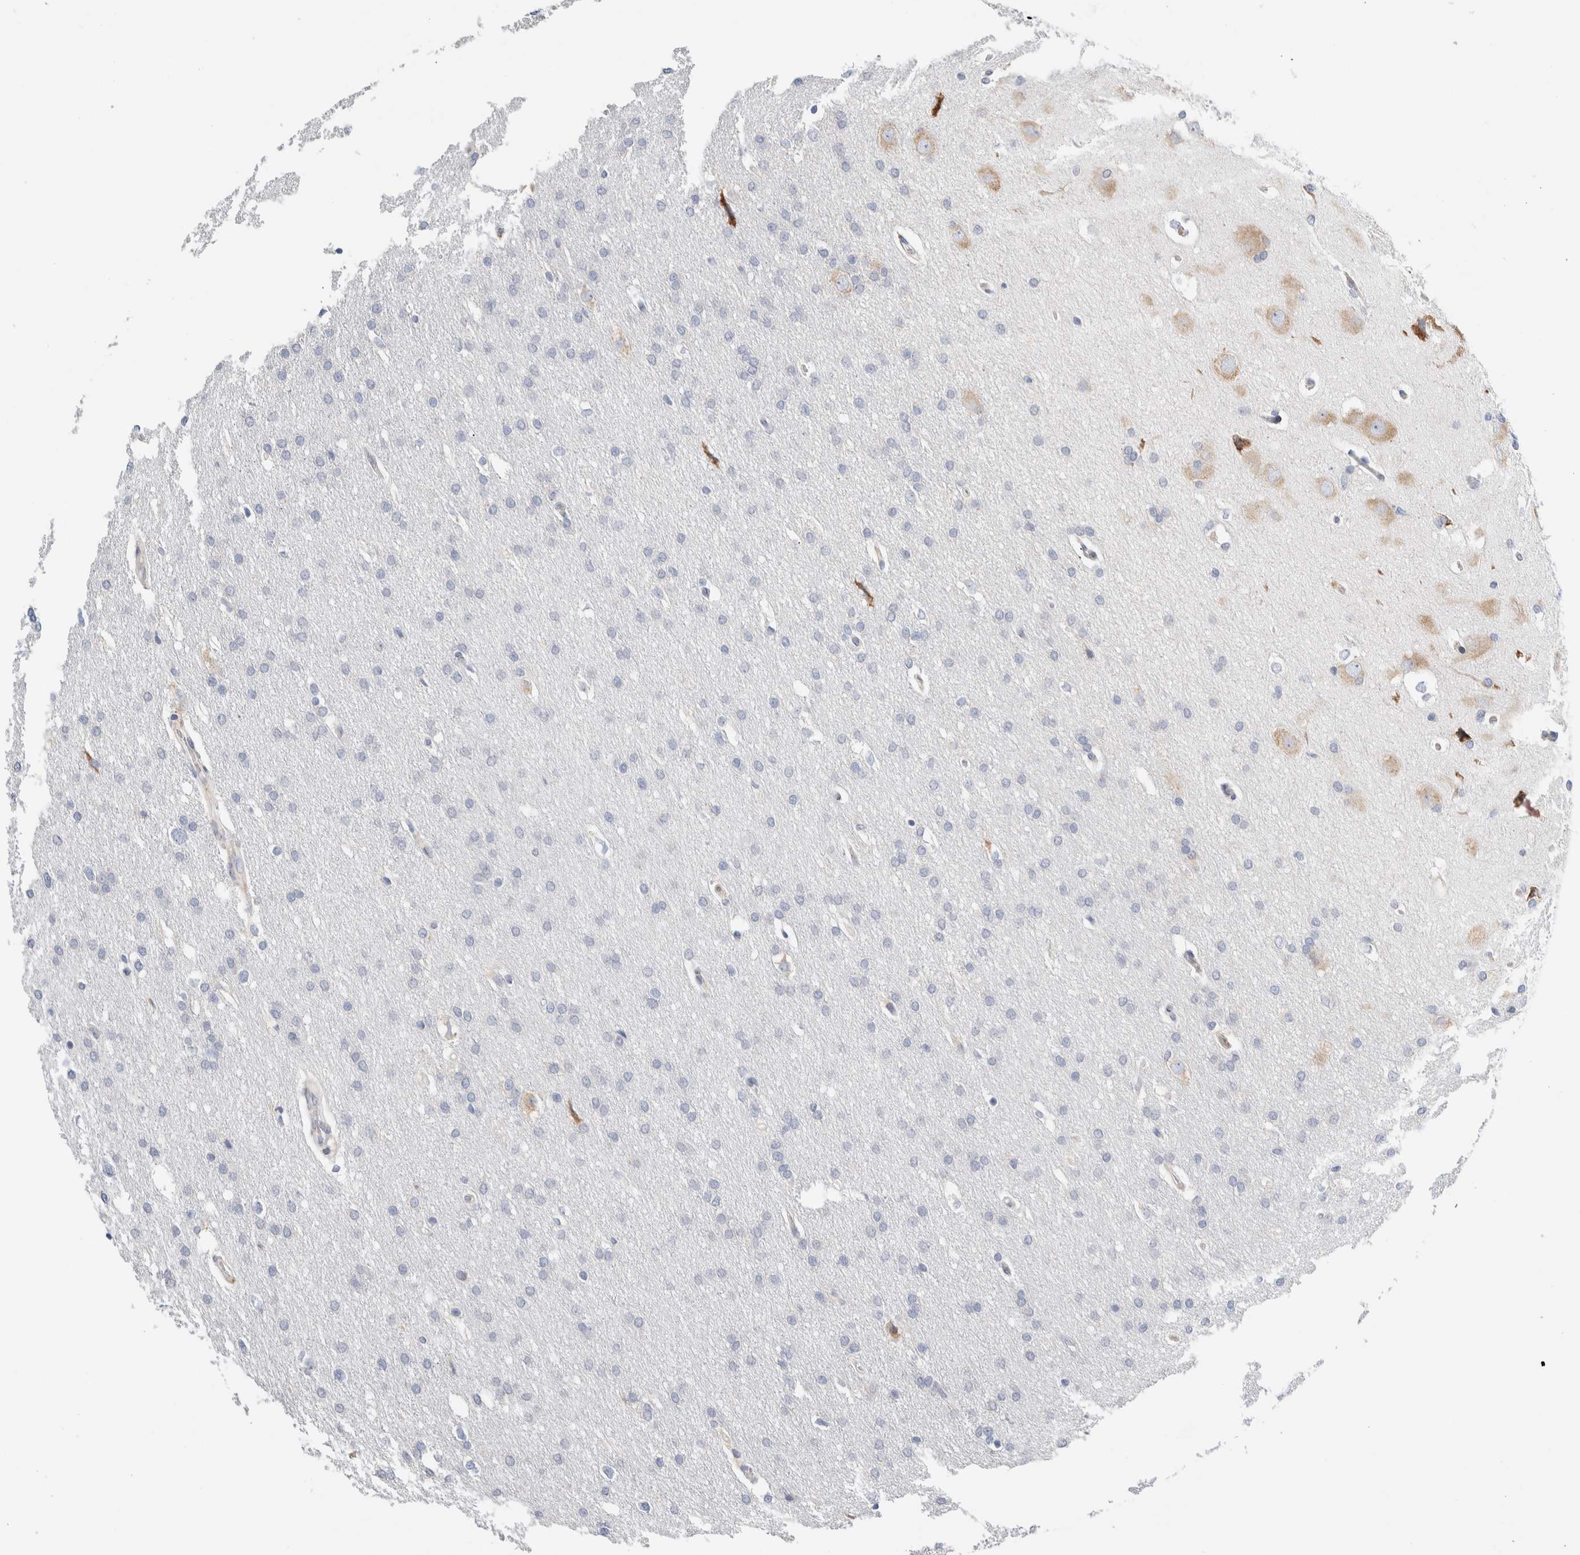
{"staining": {"intensity": "negative", "quantity": "none", "location": "none"}, "tissue": "glioma", "cell_type": "Tumor cells", "image_type": "cancer", "snomed": [{"axis": "morphology", "description": "Glioma, malignant, Low grade"}, {"axis": "topography", "description": "Brain"}], "caption": "Immunohistochemistry of human malignant low-grade glioma shows no staining in tumor cells.", "gene": "RACK1", "patient": {"sex": "female", "age": 37}}